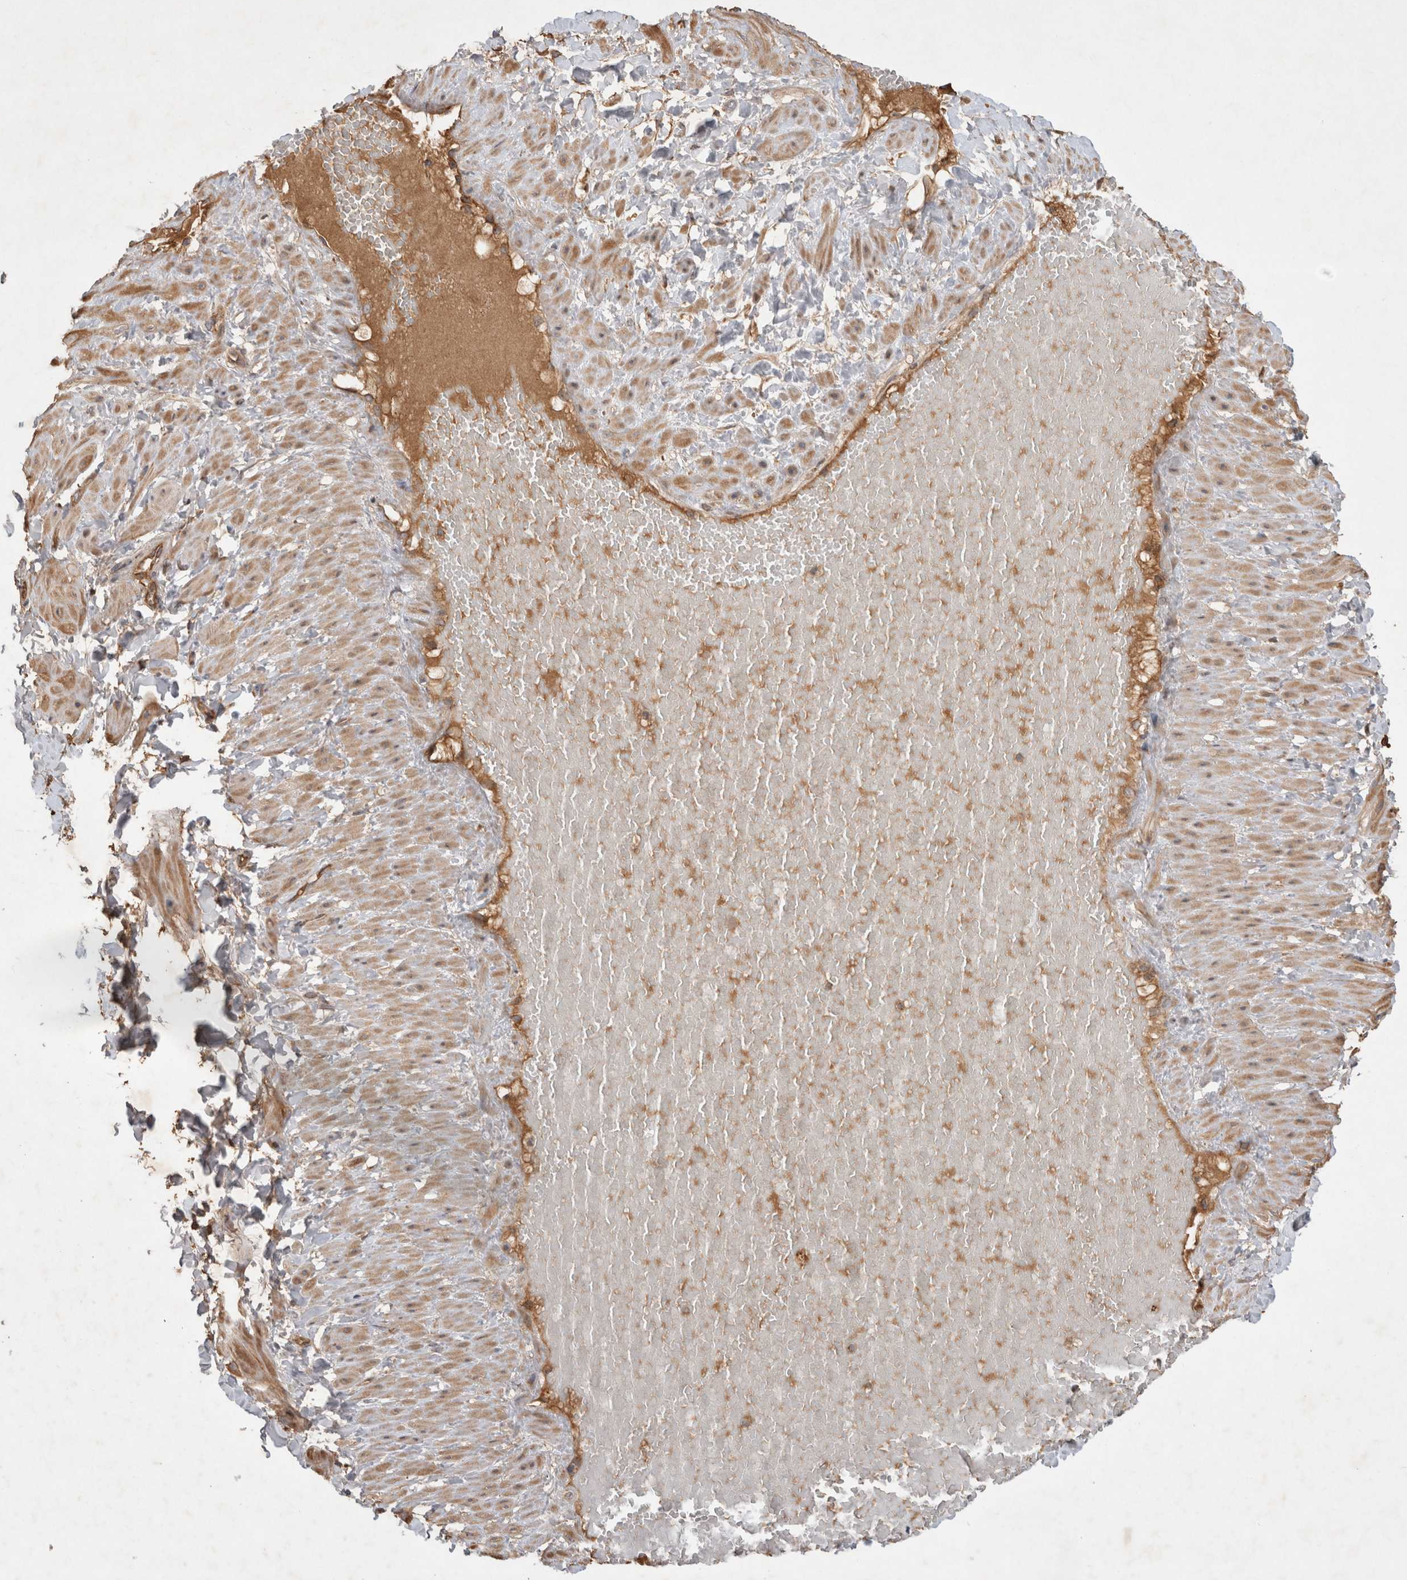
{"staining": {"intensity": "moderate", "quantity": ">75%", "location": "cytoplasmic/membranous"}, "tissue": "soft tissue", "cell_type": "Fibroblasts", "image_type": "normal", "snomed": [{"axis": "morphology", "description": "Normal tissue, NOS"}, {"axis": "topography", "description": "Adipose tissue"}, {"axis": "topography", "description": "Vascular tissue"}, {"axis": "topography", "description": "Peripheral nerve tissue"}], "caption": "Immunohistochemical staining of normal human soft tissue displays medium levels of moderate cytoplasmic/membranous staining in approximately >75% of fibroblasts.", "gene": "SERAC1", "patient": {"sex": "male", "age": 25}}